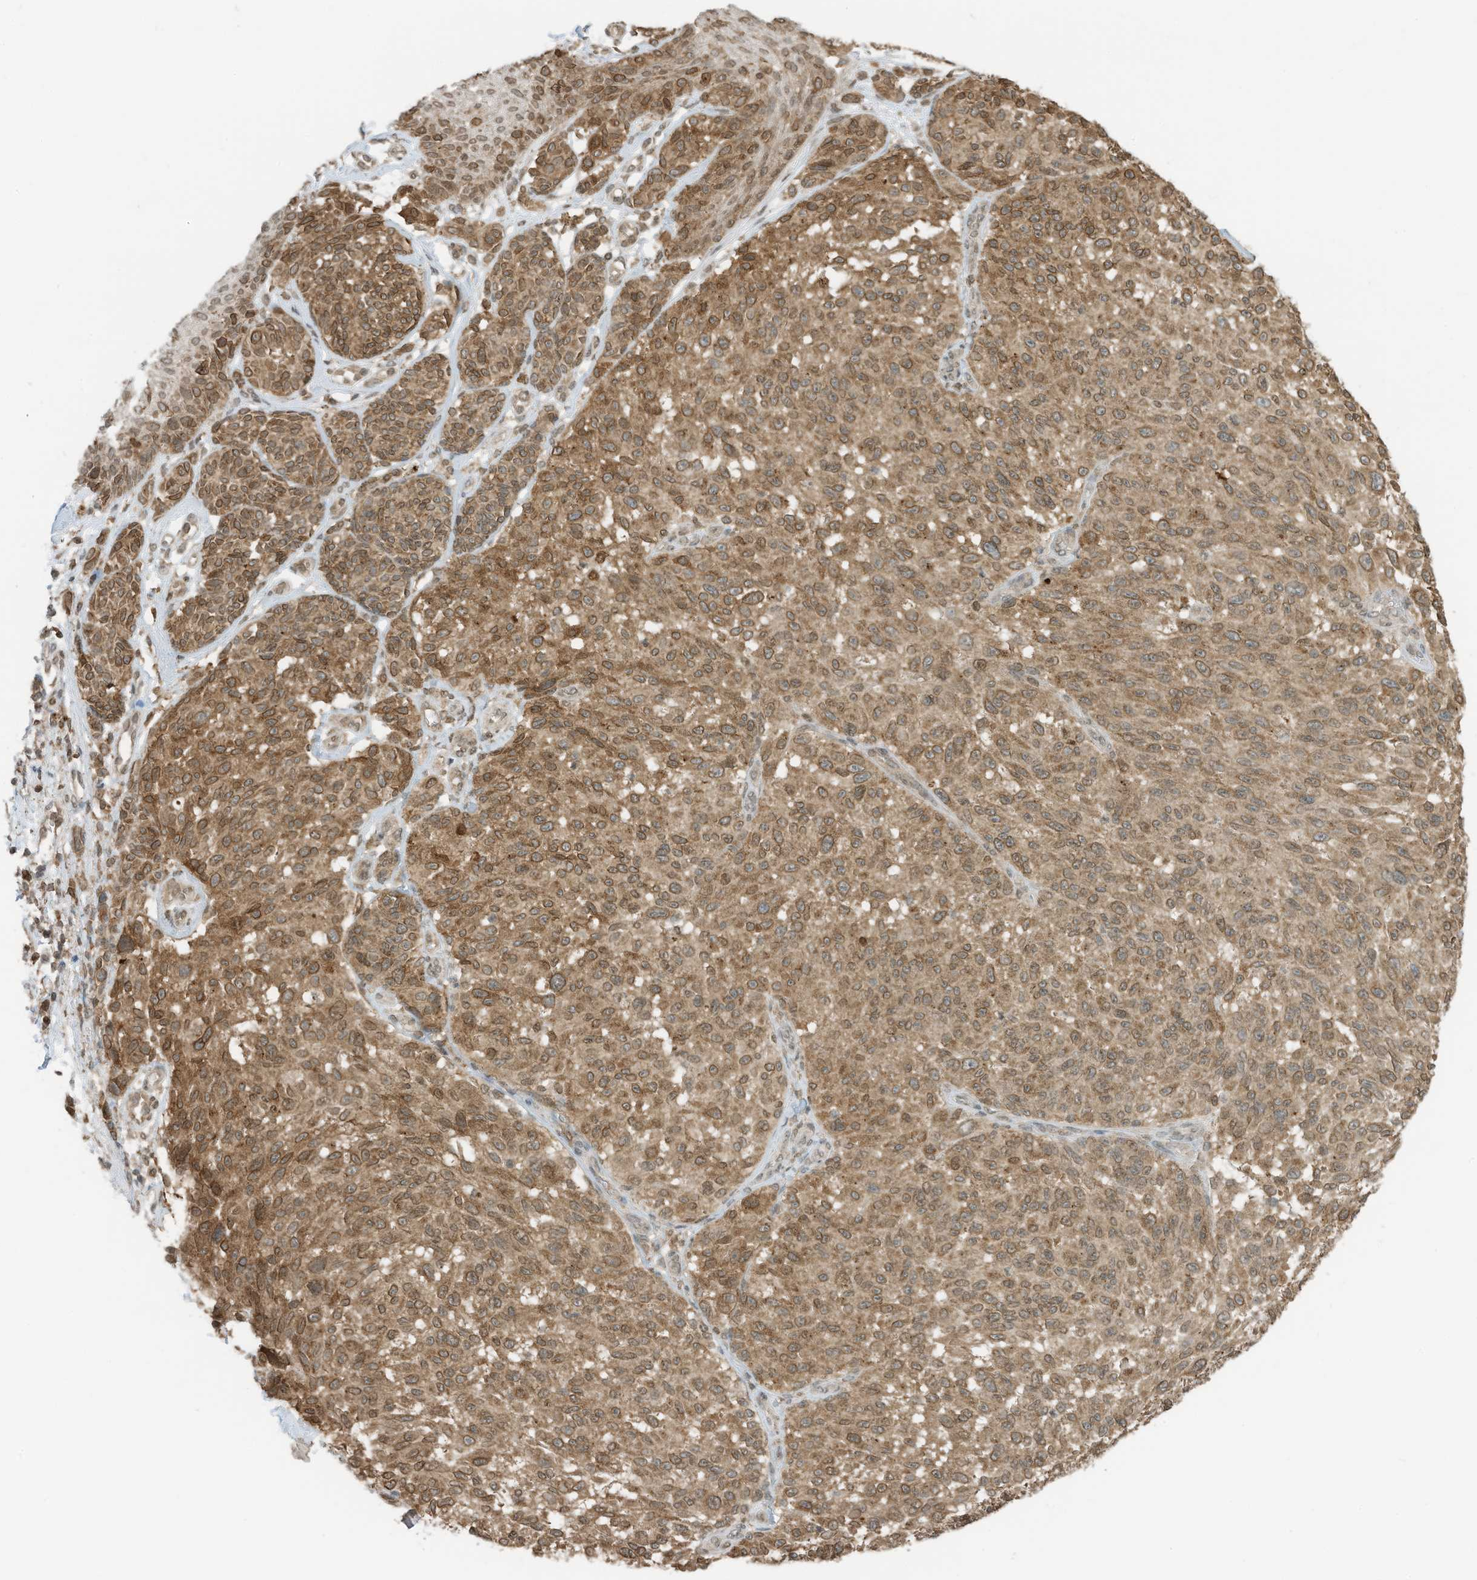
{"staining": {"intensity": "moderate", "quantity": ">75%", "location": "cytoplasmic/membranous"}, "tissue": "melanoma", "cell_type": "Tumor cells", "image_type": "cancer", "snomed": [{"axis": "morphology", "description": "Malignant melanoma, NOS"}, {"axis": "topography", "description": "Skin"}], "caption": "An immunohistochemistry micrograph of neoplastic tissue is shown. Protein staining in brown highlights moderate cytoplasmic/membranous positivity in malignant melanoma within tumor cells.", "gene": "KPNB1", "patient": {"sex": "male", "age": 83}}